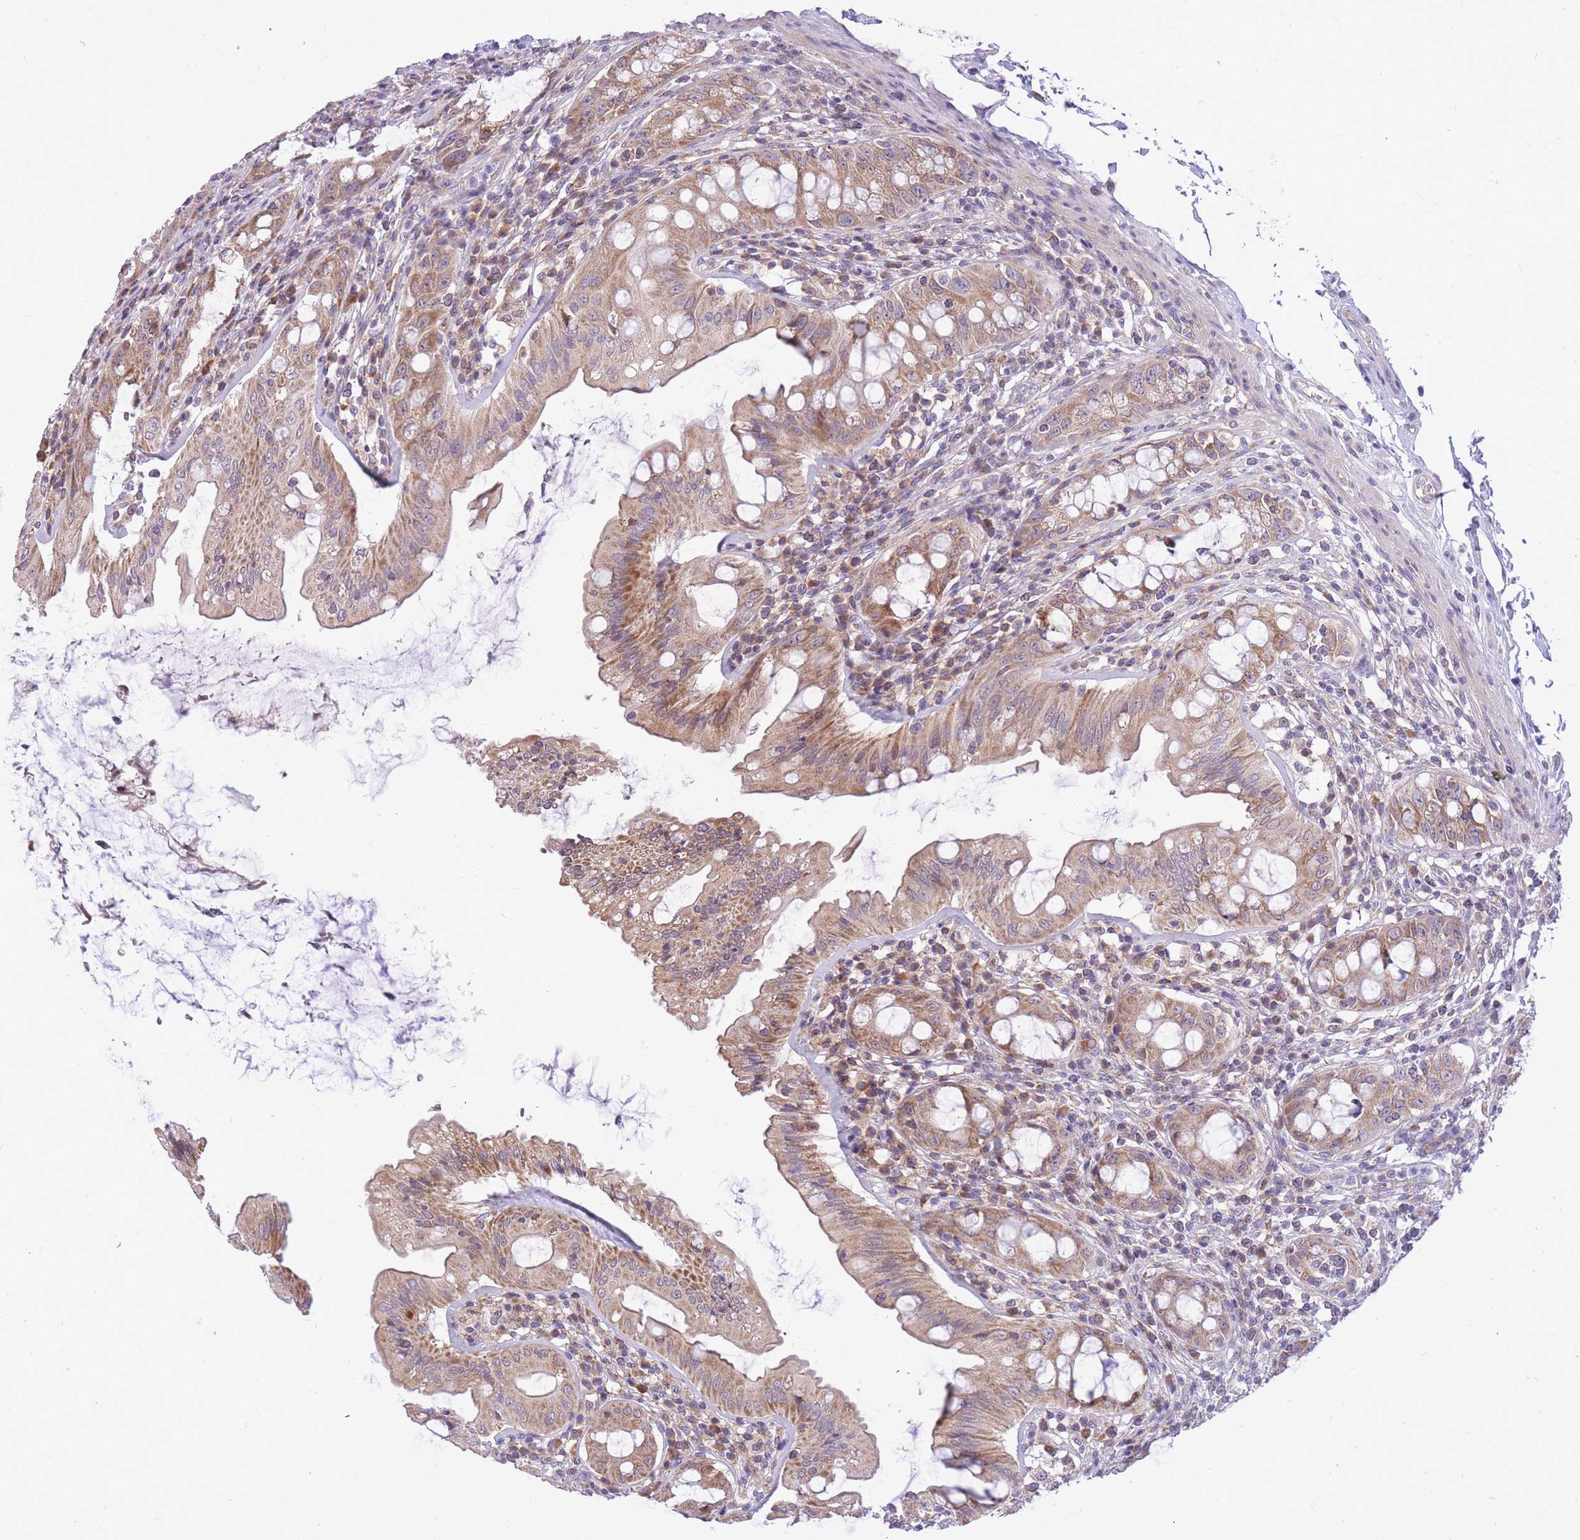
{"staining": {"intensity": "moderate", "quantity": "25%-75%", "location": "cytoplasmic/membranous"}, "tissue": "rectum", "cell_type": "Glandular cells", "image_type": "normal", "snomed": [{"axis": "morphology", "description": "Normal tissue, NOS"}, {"axis": "topography", "description": "Rectum"}], "caption": "About 25%-75% of glandular cells in unremarkable rectum show moderate cytoplasmic/membranous protein positivity as visualized by brown immunohistochemical staining.", "gene": "TOPAZ1", "patient": {"sex": "female", "age": 57}}